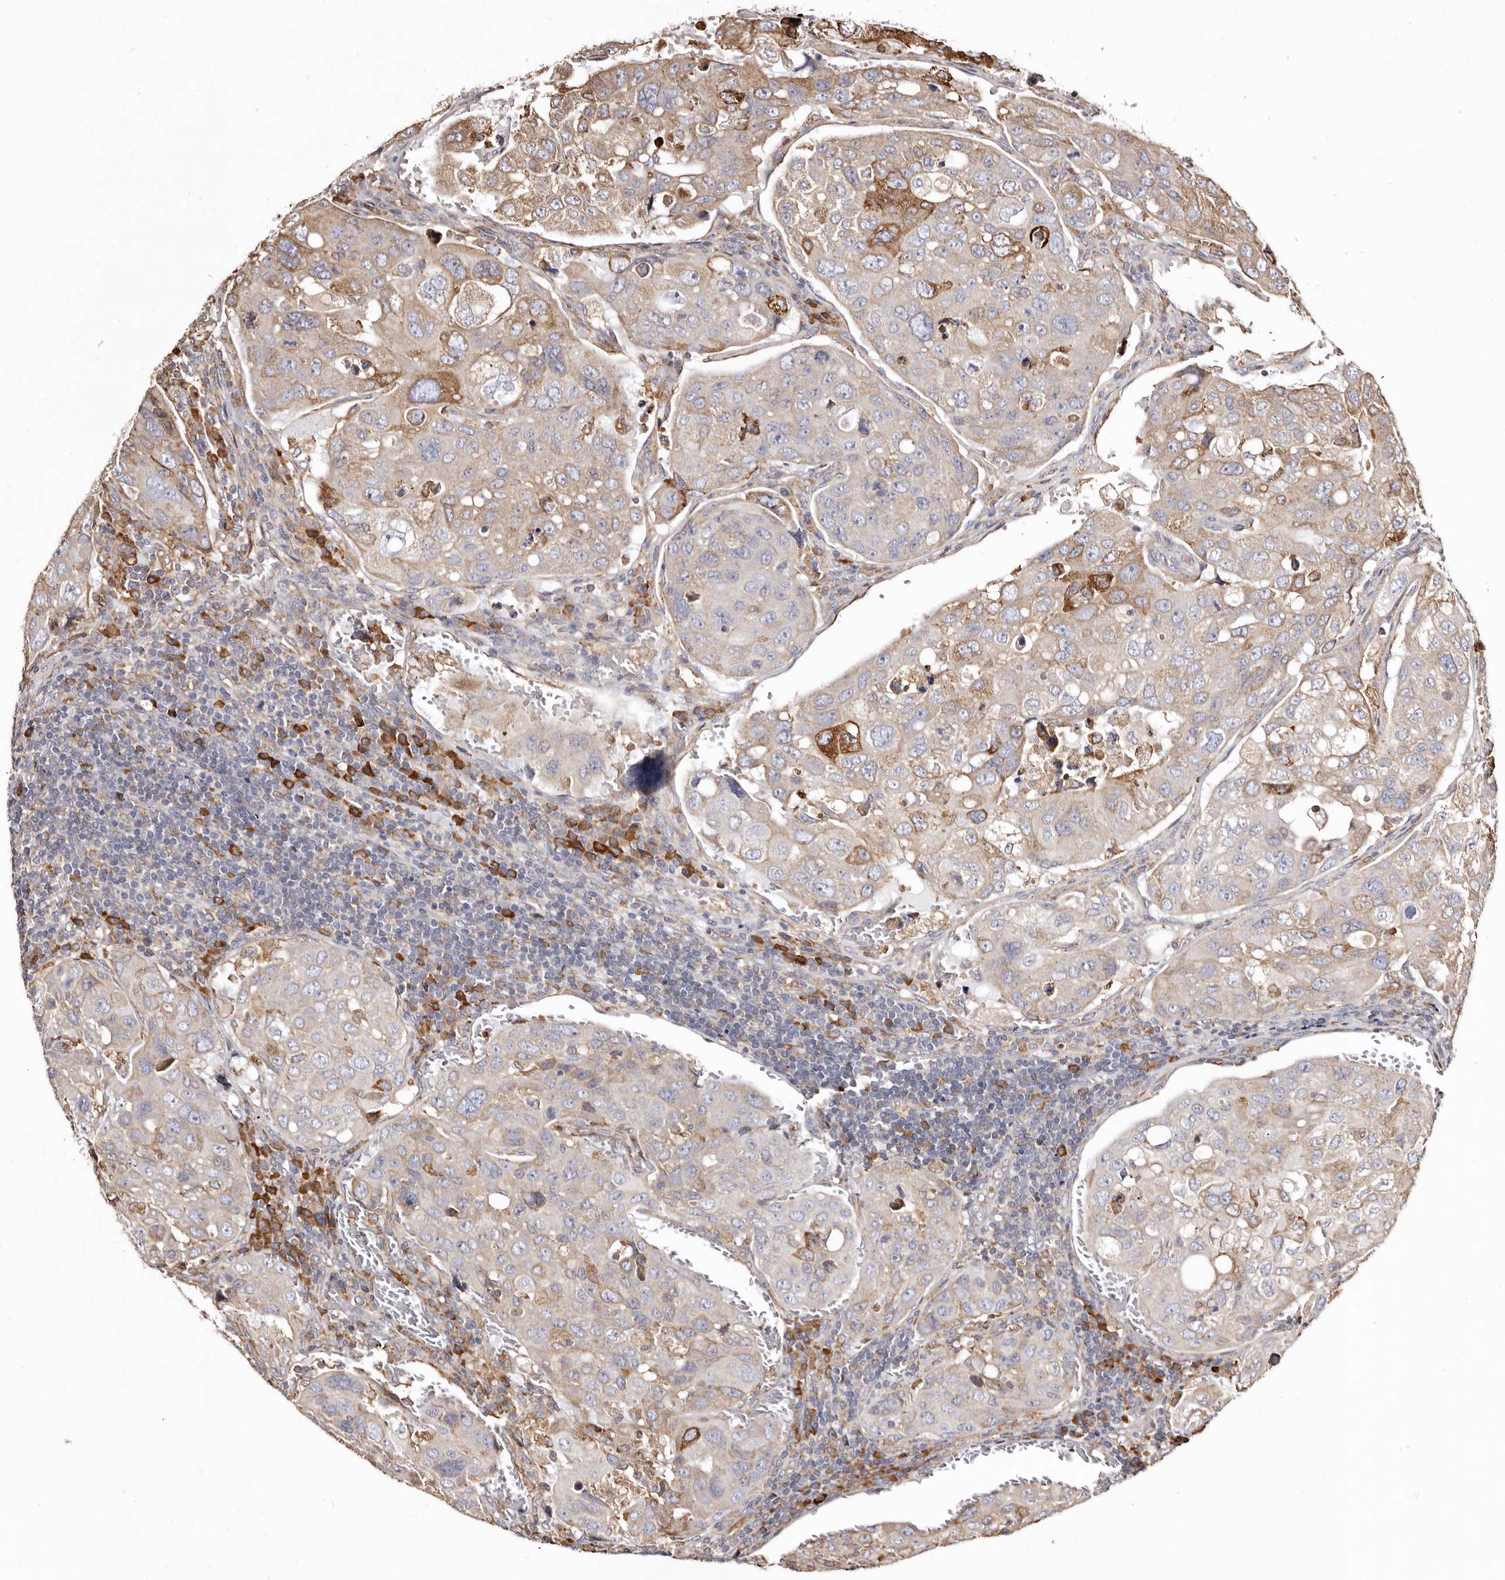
{"staining": {"intensity": "moderate", "quantity": "<25%", "location": "cytoplasmic/membranous"}, "tissue": "urothelial cancer", "cell_type": "Tumor cells", "image_type": "cancer", "snomed": [{"axis": "morphology", "description": "Urothelial carcinoma, High grade"}, {"axis": "topography", "description": "Lymph node"}, {"axis": "topography", "description": "Urinary bladder"}], "caption": "Protein staining of urothelial carcinoma (high-grade) tissue displays moderate cytoplasmic/membranous expression in approximately <25% of tumor cells. (DAB (3,3'-diaminobenzidine) = brown stain, brightfield microscopy at high magnification).", "gene": "ACBD6", "patient": {"sex": "male", "age": 51}}